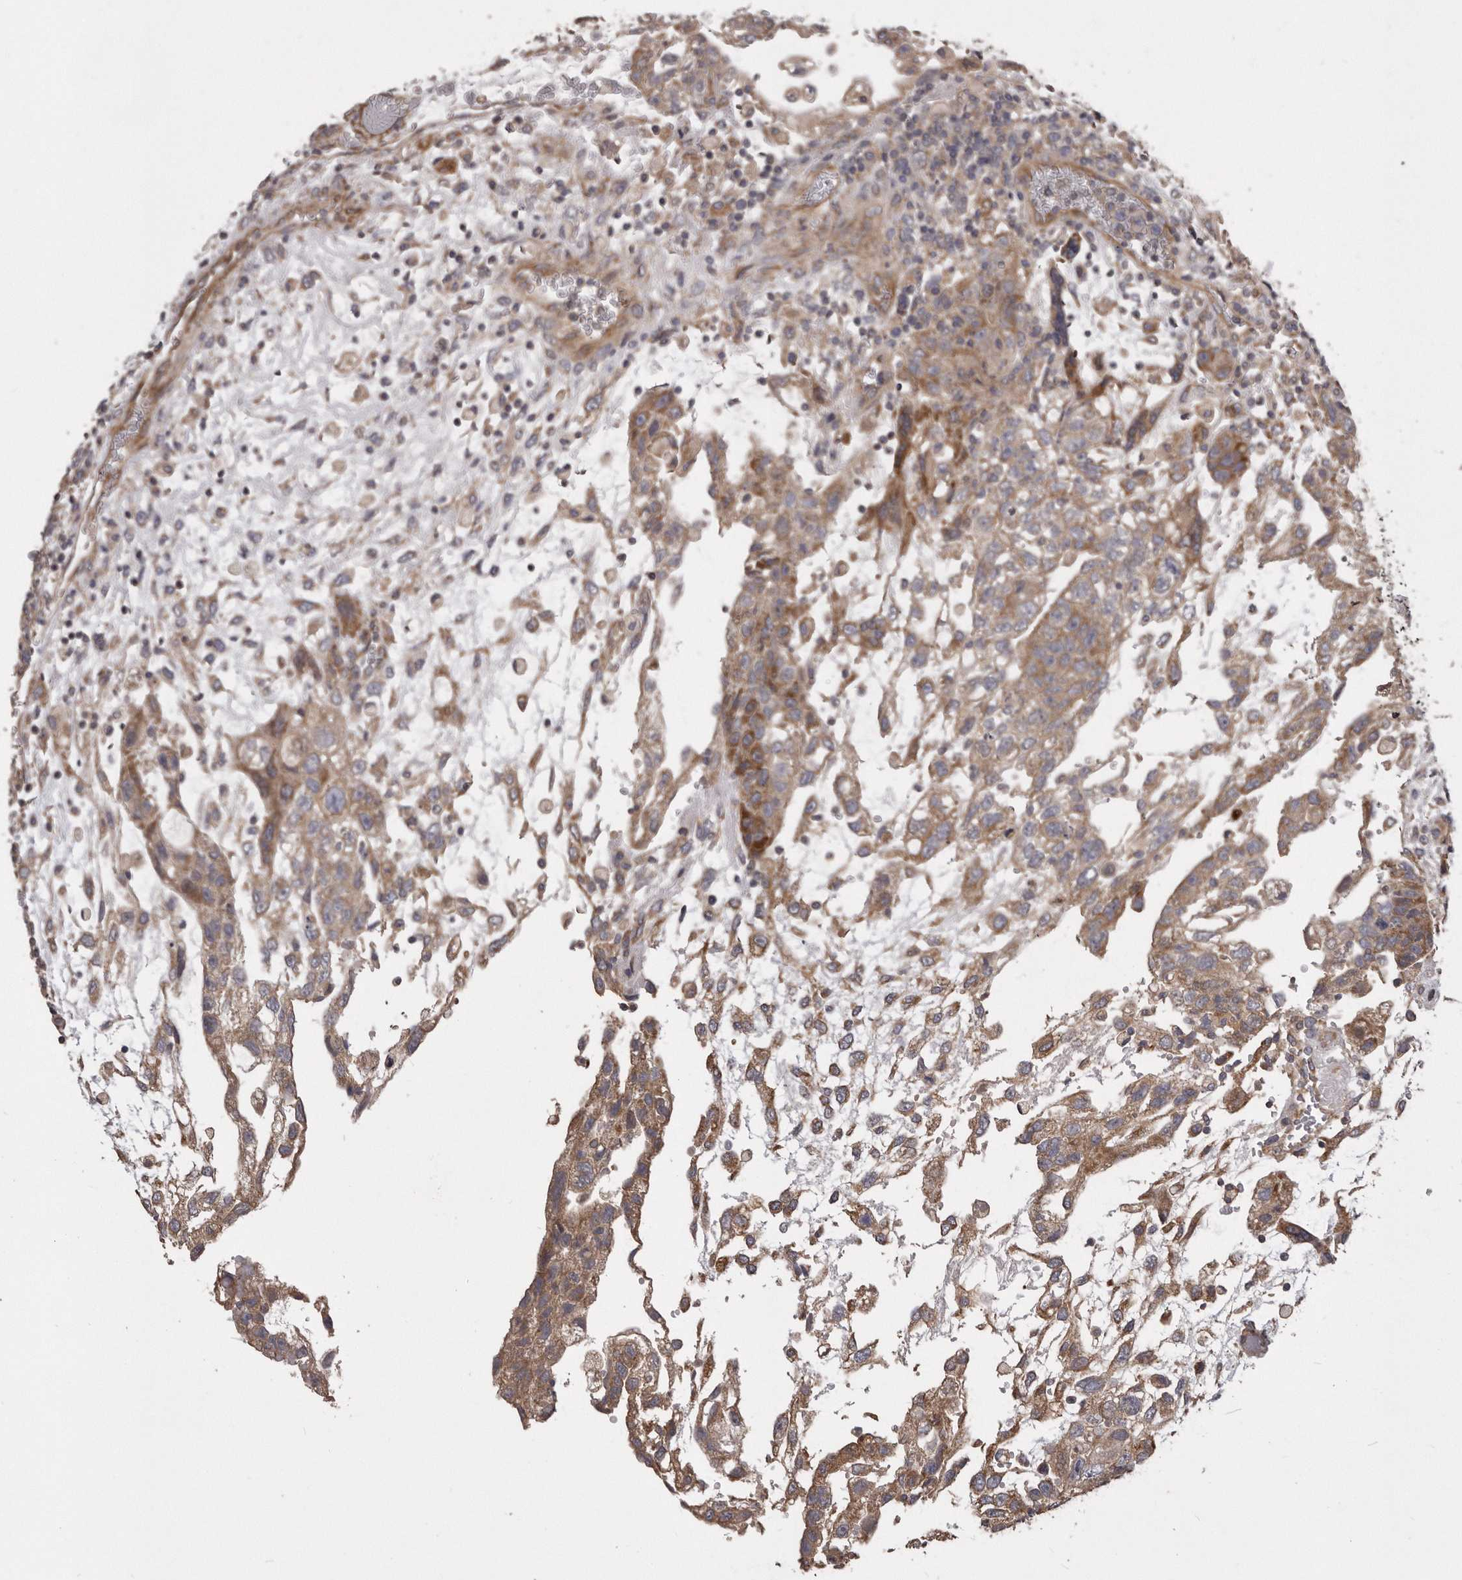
{"staining": {"intensity": "moderate", "quantity": ">75%", "location": "cytoplasmic/membranous"}, "tissue": "testis cancer", "cell_type": "Tumor cells", "image_type": "cancer", "snomed": [{"axis": "morphology", "description": "Carcinoma, Embryonal, NOS"}, {"axis": "topography", "description": "Testis"}], "caption": "Tumor cells show moderate cytoplasmic/membranous expression in about >75% of cells in testis cancer (embryonal carcinoma).", "gene": "ARMCX1", "patient": {"sex": "male", "age": 36}}